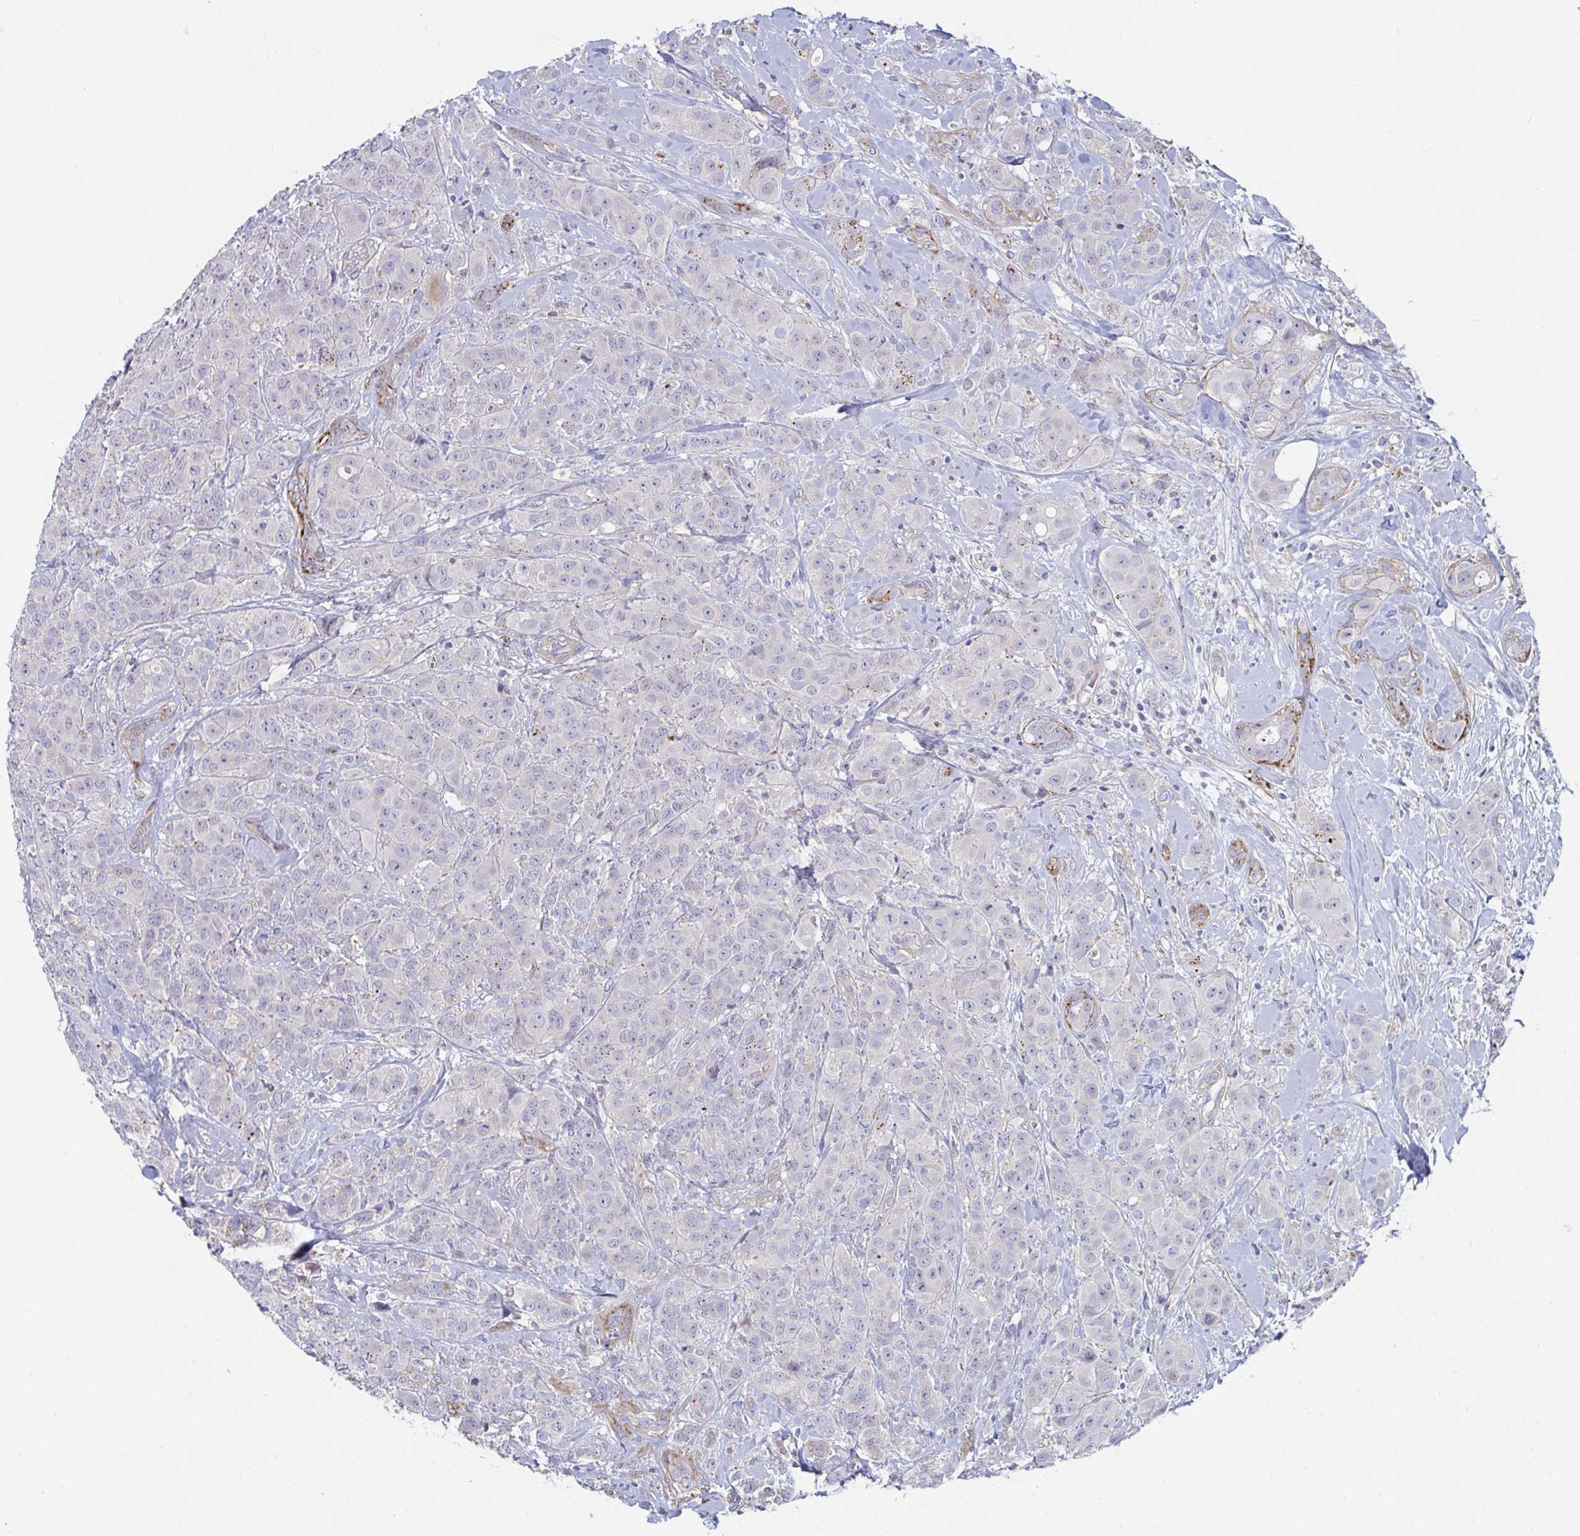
{"staining": {"intensity": "negative", "quantity": "none", "location": "none"}, "tissue": "breast cancer", "cell_type": "Tumor cells", "image_type": "cancer", "snomed": [{"axis": "morphology", "description": "Normal tissue, NOS"}, {"axis": "morphology", "description": "Duct carcinoma"}, {"axis": "topography", "description": "Breast"}], "caption": "This is an immunohistochemistry image of human breast cancer. There is no staining in tumor cells.", "gene": "FAM156B", "patient": {"sex": "female", "age": 43}}